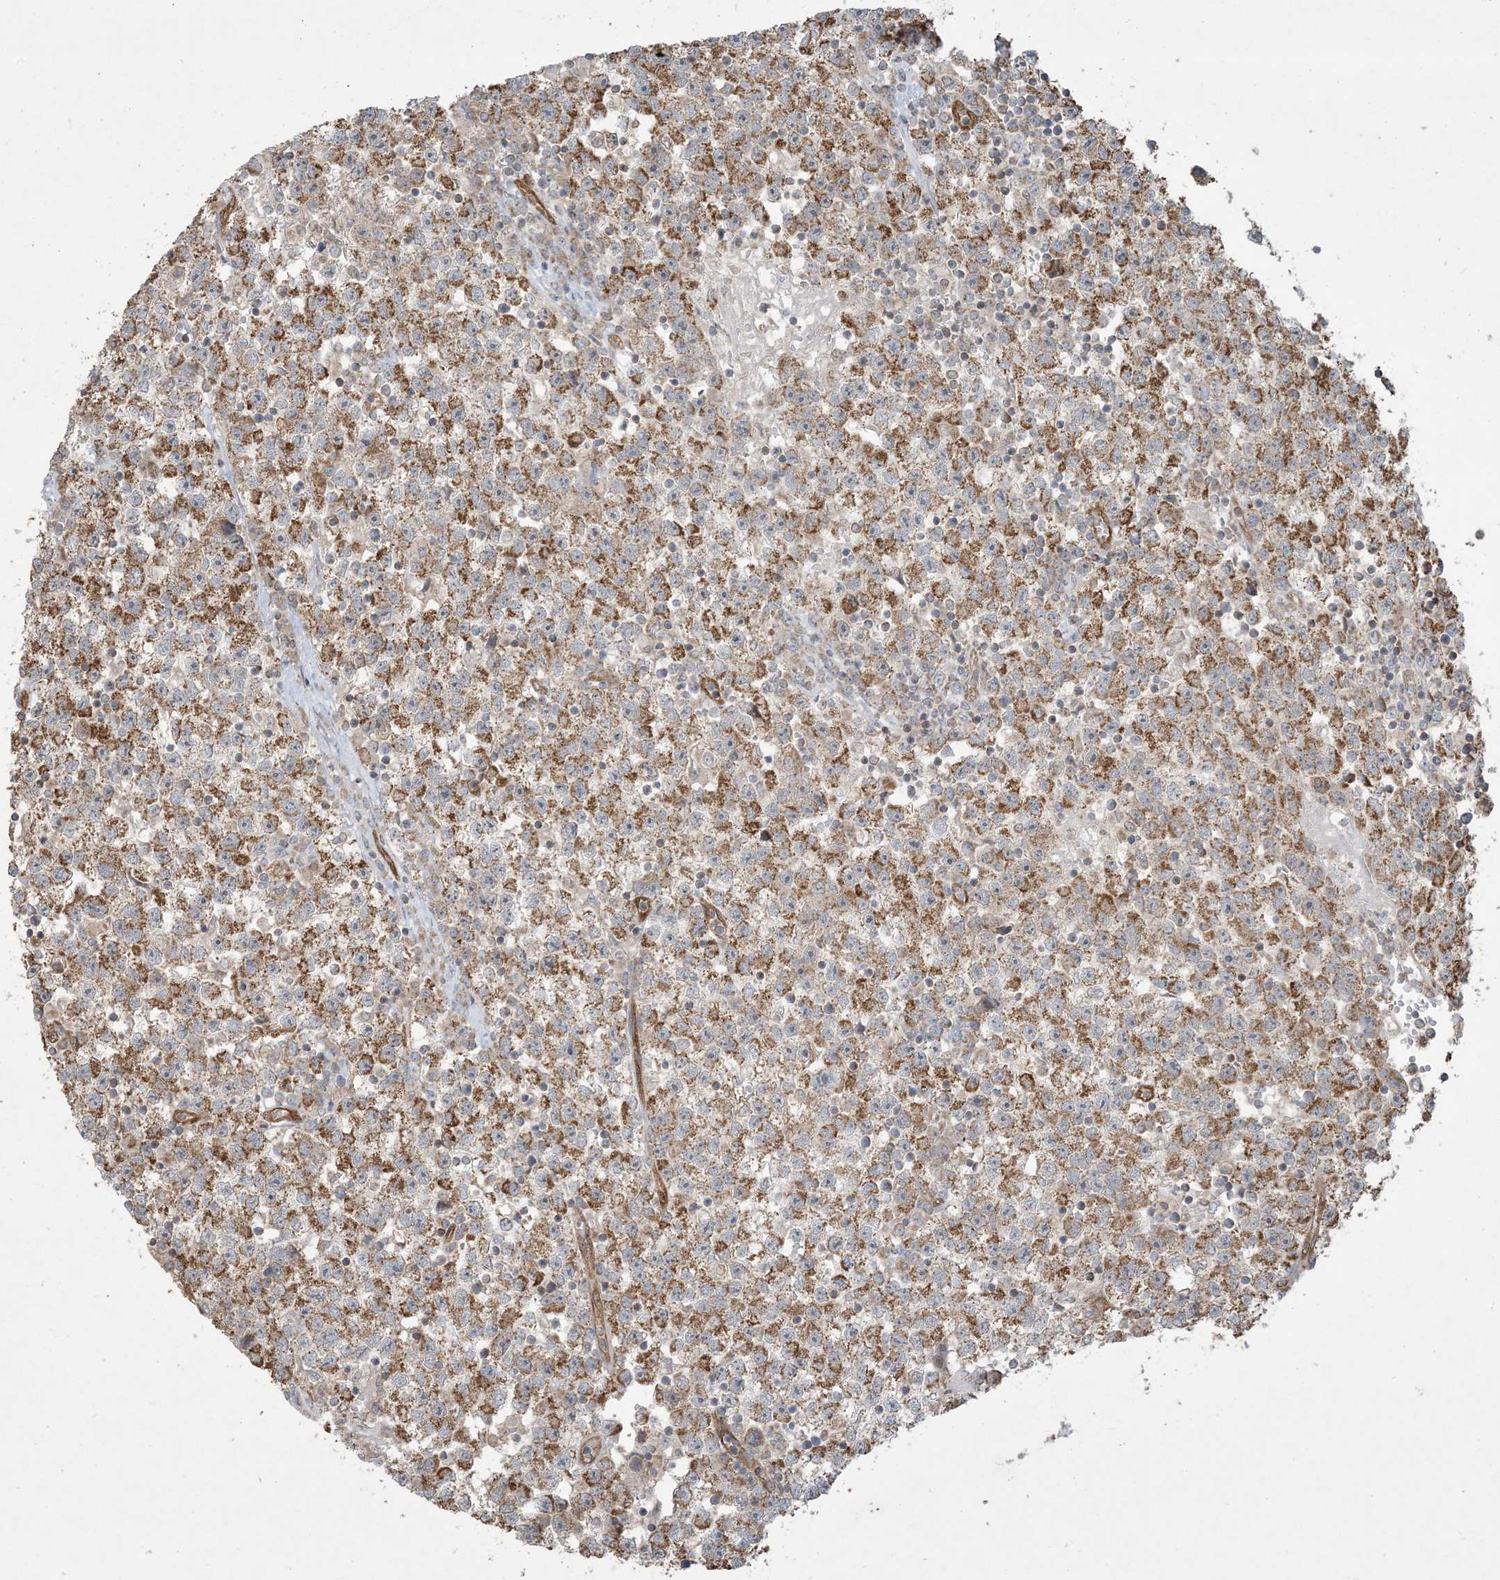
{"staining": {"intensity": "moderate", "quantity": ">75%", "location": "cytoplasmic/membranous"}, "tissue": "testis cancer", "cell_type": "Tumor cells", "image_type": "cancer", "snomed": [{"axis": "morphology", "description": "Seminoma, NOS"}, {"axis": "topography", "description": "Testis"}], "caption": "There is medium levels of moderate cytoplasmic/membranous staining in tumor cells of testis cancer, as demonstrated by immunohistochemical staining (brown color).", "gene": "PPM1F", "patient": {"sex": "male", "age": 22}}